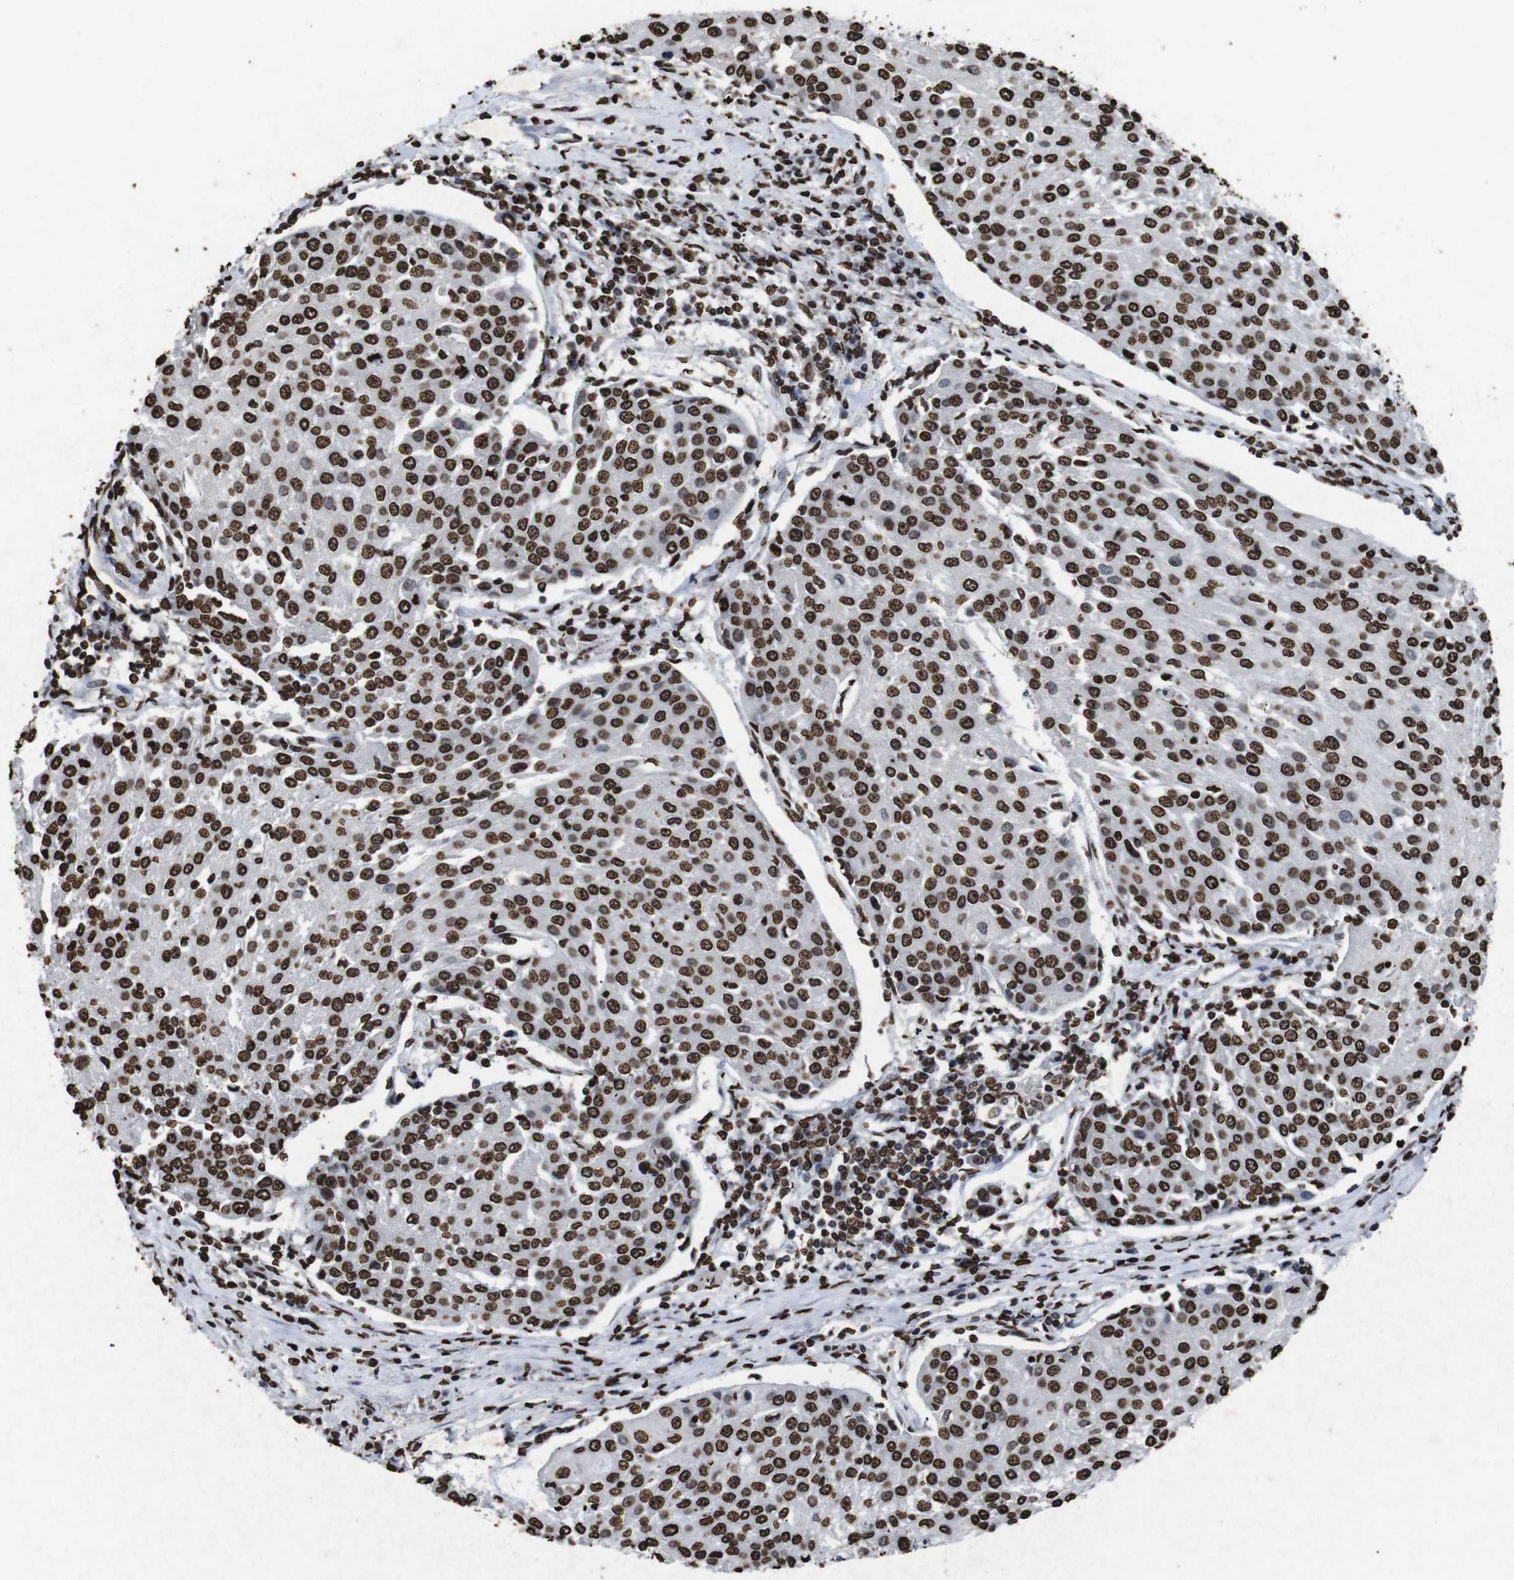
{"staining": {"intensity": "strong", "quantity": ">75%", "location": "nuclear"}, "tissue": "urothelial cancer", "cell_type": "Tumor cells", "image_type": "cancer", "snomed": [{"axis": "morphology", "description": "Urothelial carcinoma, High grade"}, {"axis": "topography", "description": "Urinary bladder"}], "caption": "Immunohistochemistry (IHC) photomicrograph of human urothelial carcinoma (high-grade) stained for a protein (brown), which exhibits high levels of strong nuclear staining in about >75% of tumor cells.", "gene": "MDM2", "patient": {"sex": "female", "age": 85}}